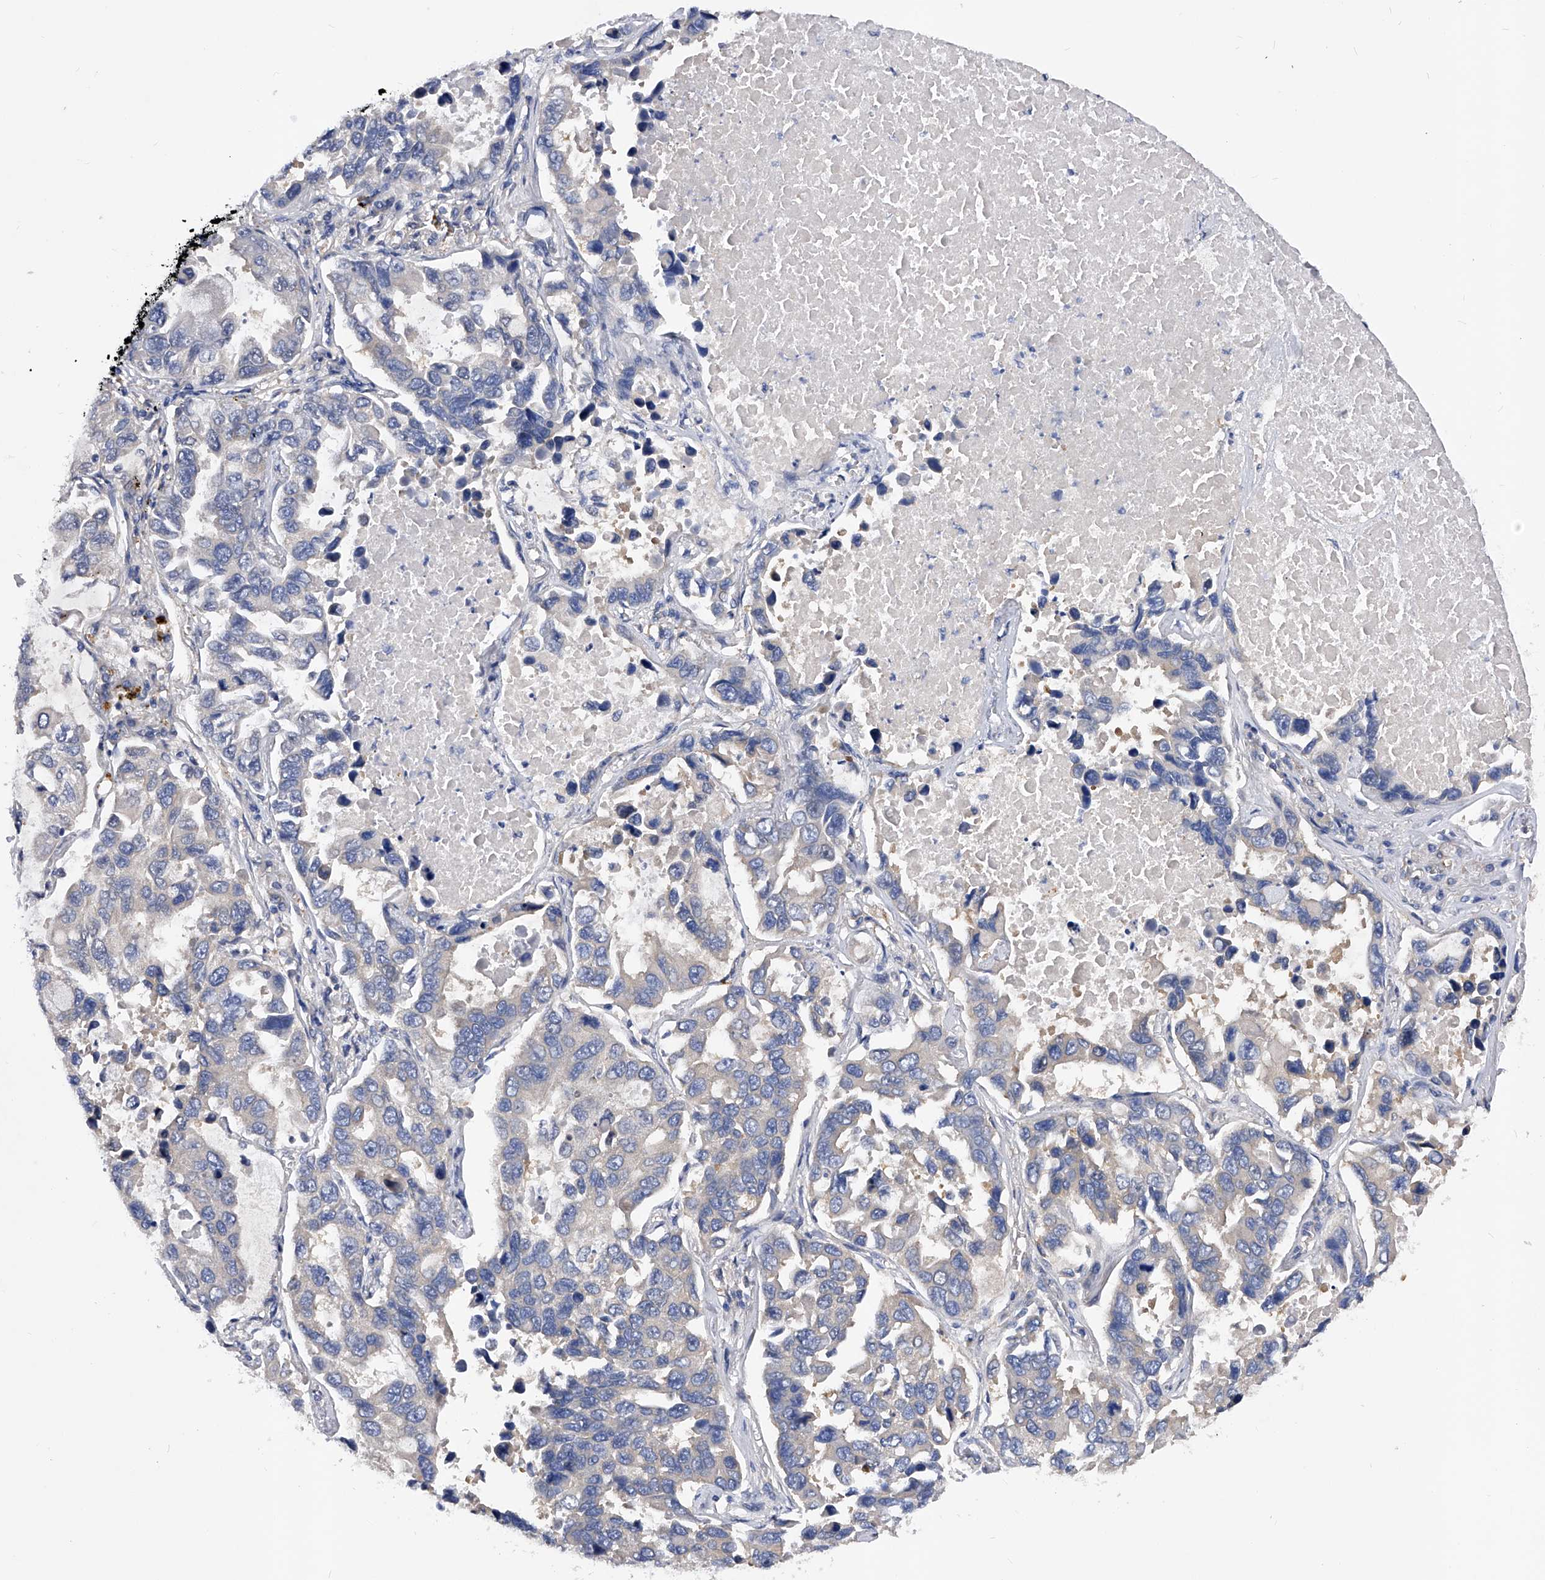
{"staining": {"intensity": "negative", "quantity": "none", "location": "none"}, "tissue": "lung cancer", "cell_type": "Tumor cells", "image_type": "cancer", "snomed": [{"axis": "morphology", "description": "Adenocarcinoma, NOS"}, {"axis": "topography", "description": "Lung"}], "caption": "Tumor cells are negative for protein expression in human lung cancer.", "gene": "PPP5C", "patient": {"sex": "male", "age": 64}}